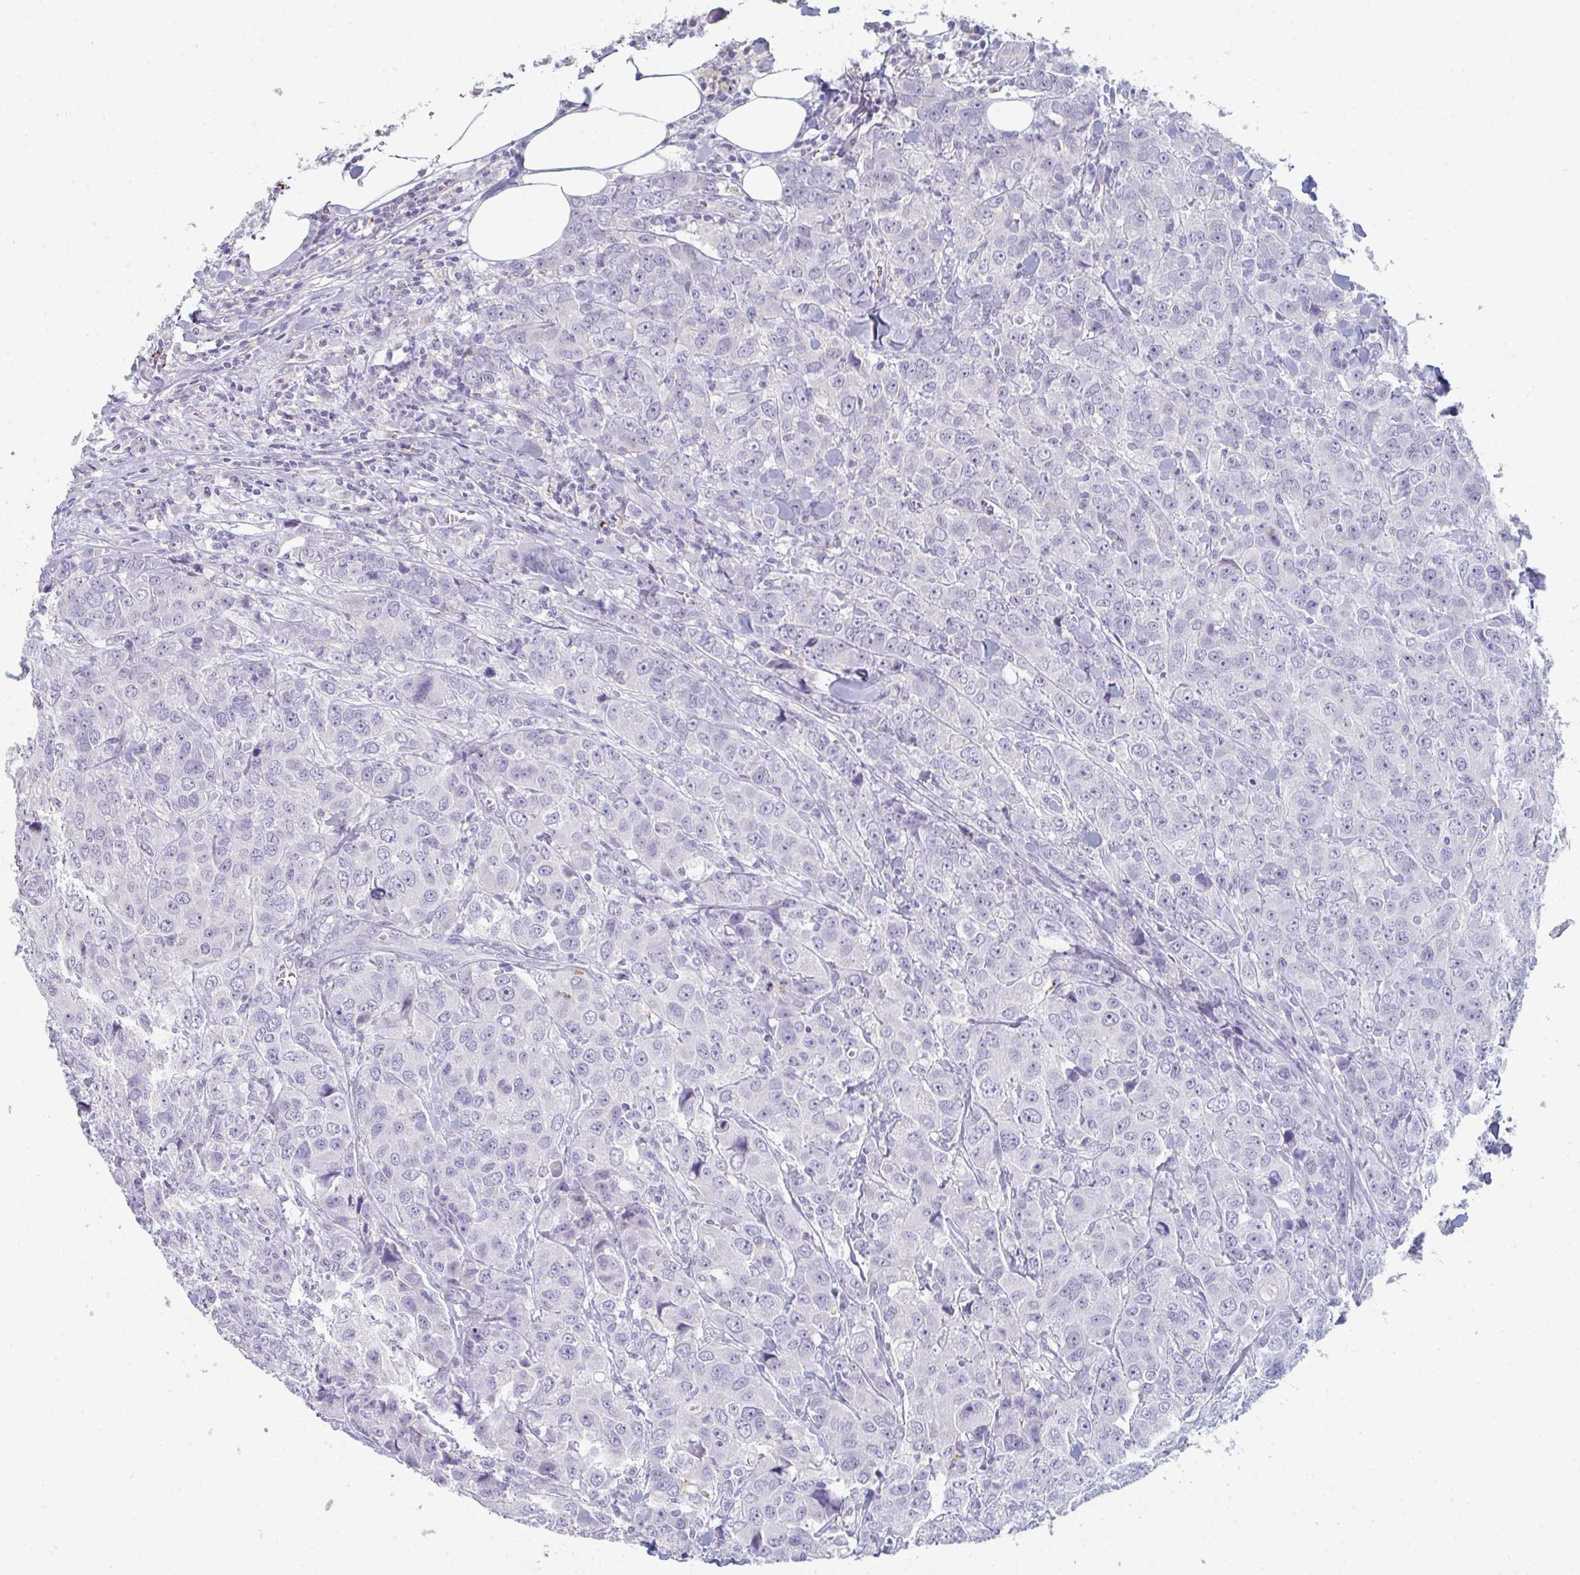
{"staining": {"intensity": "negative", "quantity": "none", "location": "none"}, "tissue": "breast cancer", "cell_type": "Tumor cells", "image_type": "cancer", "snomed": [{"axis": "morphology", "description": "Duct carcinoma"}, {"axis": "topography", "description": "Breast"}], "caption": "Tumor cells are negative for brown protein staining in breast cancer (intraductal carcinoma).", "gene": "ADAM21", "patient": {"sex": "female", "age": 43}}